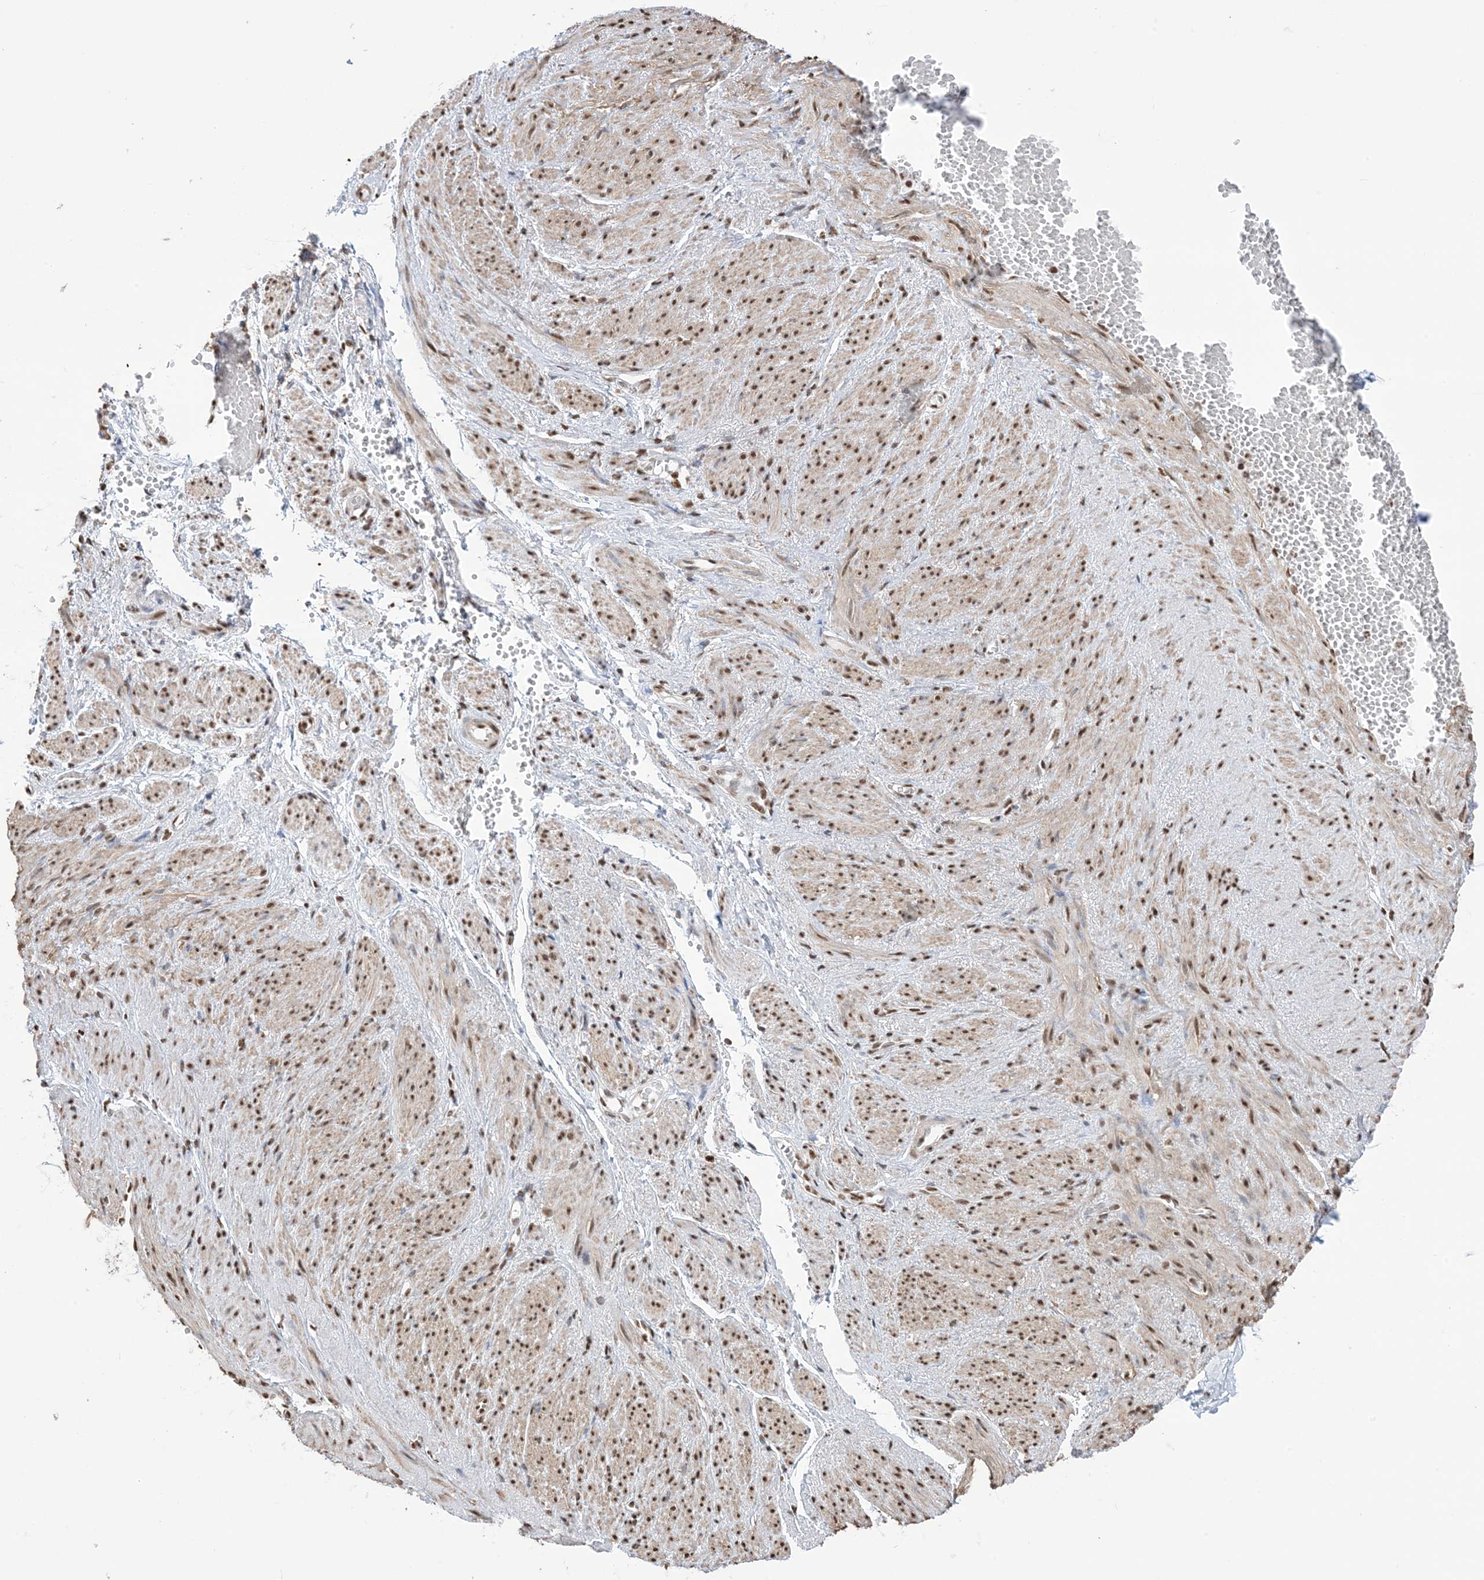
{"staining": {"intensity": "moderate", "quantity": "25%-75%", "location": "nuclear"}, "tissue": "adipose tissue", "cell_type": "Adipocytes", "image_type": "normal", "snomed": [{"axis": "morphology", "description": "Normal tissue, NOS"}, {"axis": "topography", "description": "Smooth muscle"}, {"axis": "topography", "description": "Peripheral nerve tissue"}], "caption": "An IHC photomicrograph of normal tissue is shown. Protein staining in brown highlights moderate nuclear positivity in adipose tissue within adipocytes. (brown staining indicates protein expression, while blue staining denotes nuclei).", "gene": "ZNF792", "patient": {"sex": "female", "age": 39}}